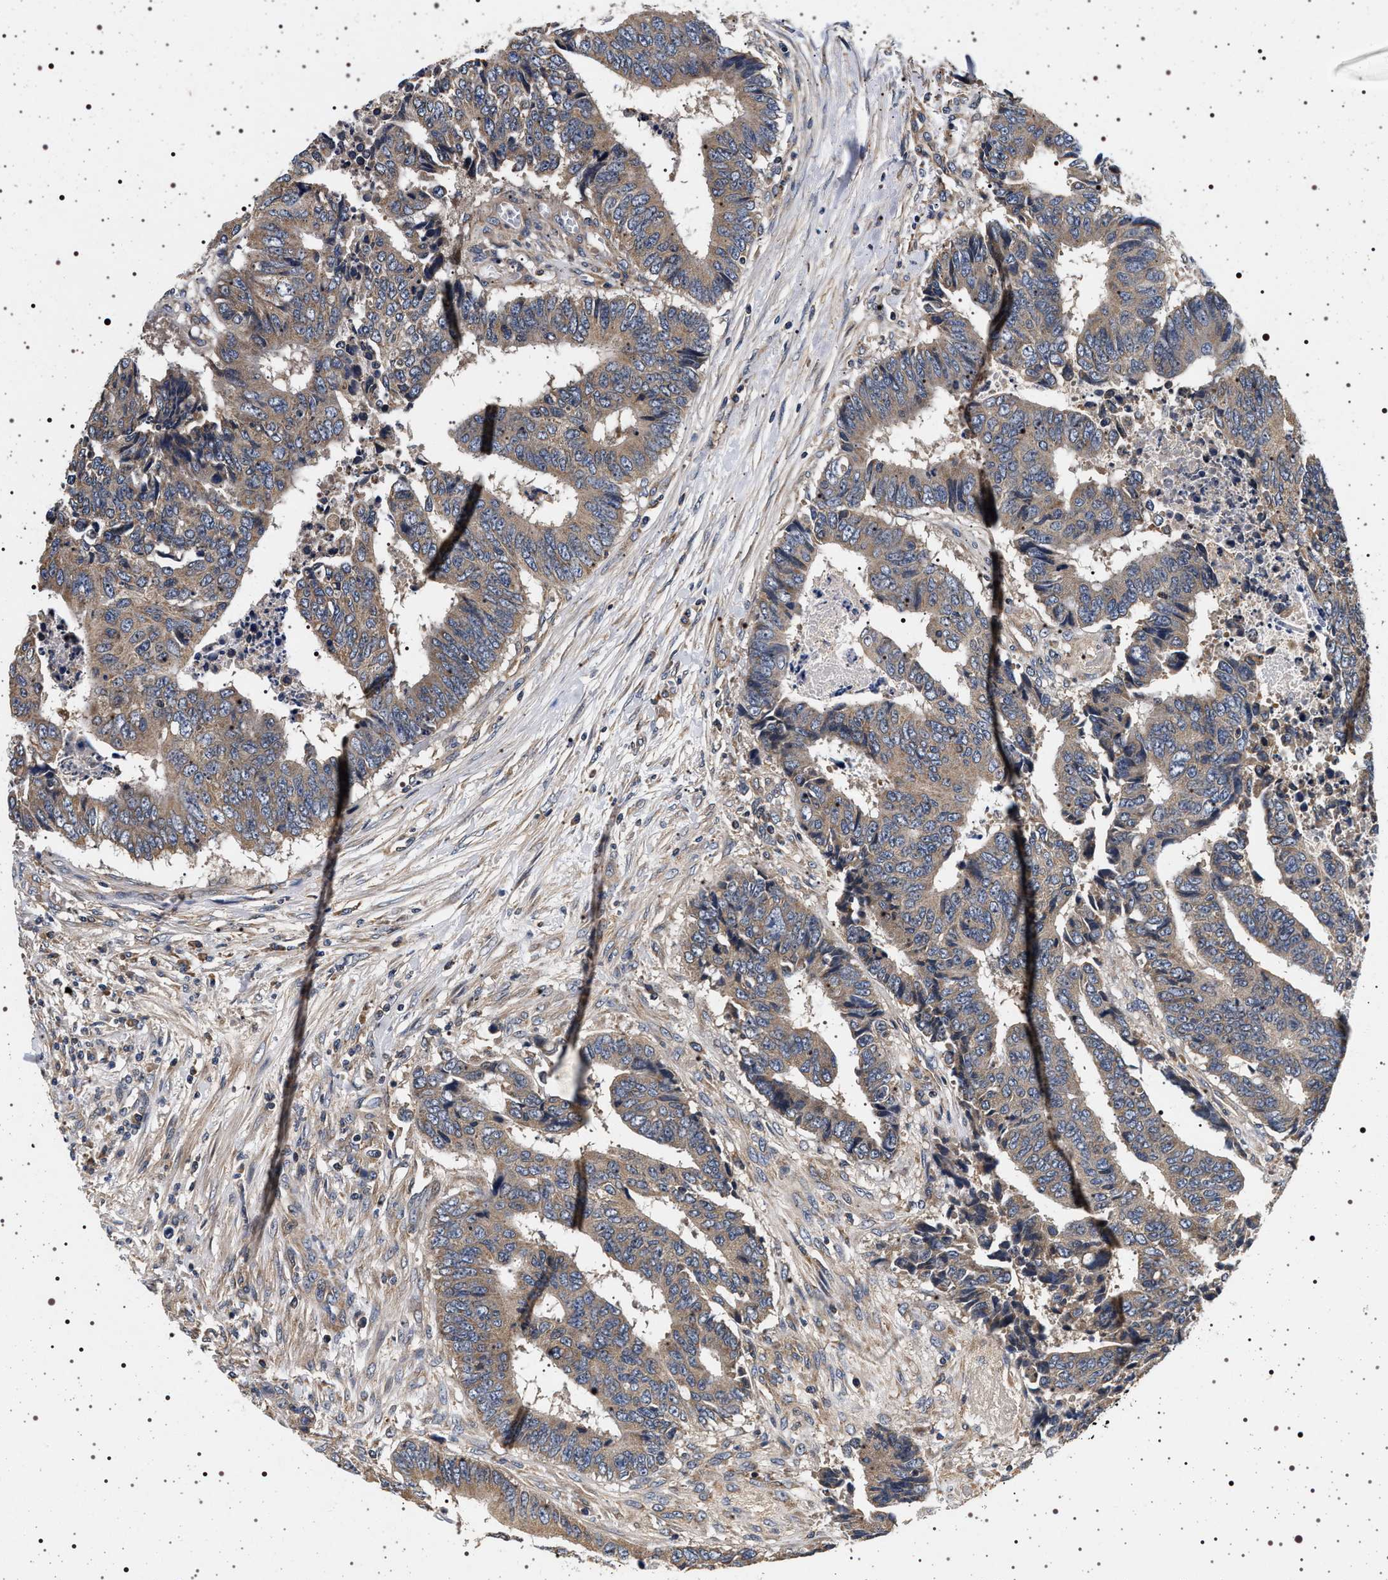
{"staining": {"intensity": "moderate", "quantity": ">75%", "location": "cytoplasmic/membranous"}, "tissue": "colorectal cancer", "cell_type": "Tumor cells", "image_type": "cancer", "snomed": [{"axis": "morphology", "description": "Adenocarcinoma, NOS"}, {"axis": "topography", "description": "Rectum"}], "caption": "Colorectal adenocarcinoma stained with a brown dye displays moderate cytoplasmic/membranous positive expression in about >75% of tumor cells.", "gene": "DCBLD2", "patient": {"sex": "male", "age": 84}}